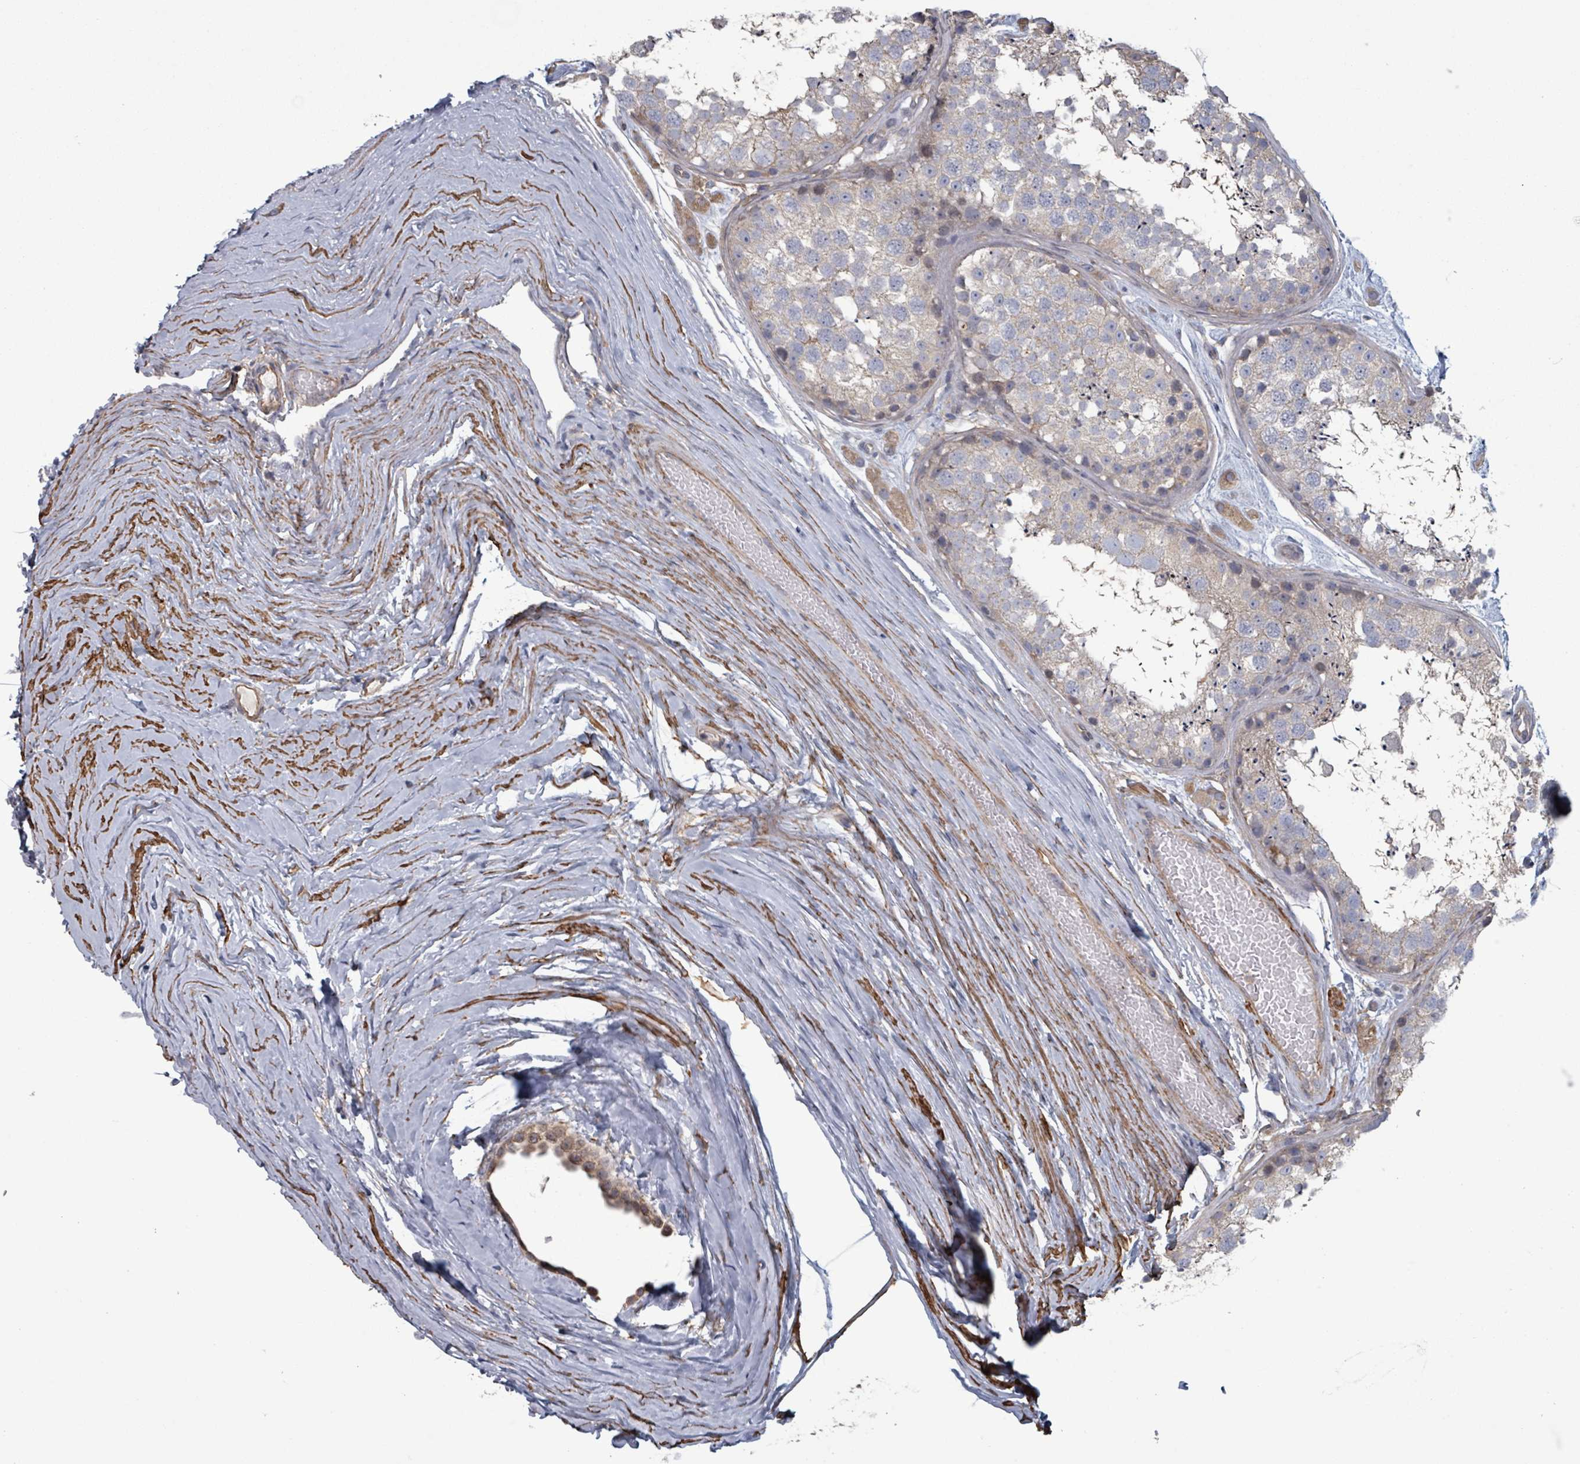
{"staining": {"intensity": "moderate", "quantity": "25%-75%", "location": "cytoplasmic/membranous"}, "tissue": "testis", "cell_type": "Cells in seminiferous ducts", "image_type": "normal", "snomed": [{"axis": "morphology", "description": "Normal tissue, NOS"}, {"axis": "topography", "description": "Testis"}], "caption": "Approximately 25%-75% of cells in seminiferous ducts in benign human testis demonstrate moderate cytoplasmic/membranous protein positivity as visualized by brown immunohistochemical staining.", "gene": "ADCK1", "patient": {"sex": "male", "age": 25}}